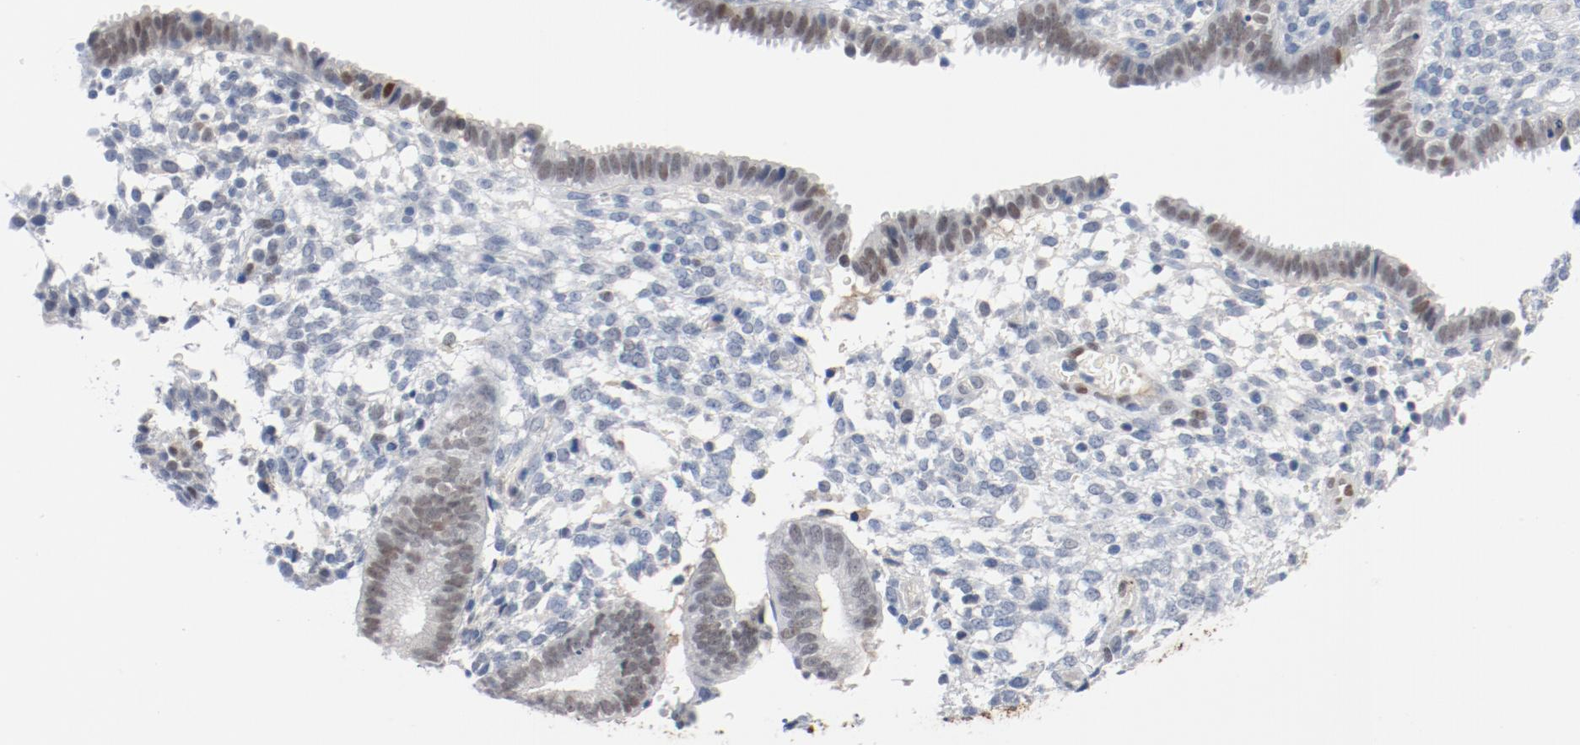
{"staining": {"intensity": "negative", "quantity": "none", "location": "none"}, "tissue": "endometrium", "cell_type": "Cells in endometrial stroma", "image_type": "normal", "snomed": [{"axis": "morphology", "description": "Normal tissue, NOS"}, {"axis": "topography", "description": "Endometrium"}], "caption": "Immunohistochemistry (IHC) histopathology image of normal endometrium: endometrium stained with DAB displays no significant protein staining in cells in endometrial stroma. (Brightfield microscopy of DAB IHC at high magnification).", "gene": "ENSG00000285708", "patient": {"sex": "female", "age": 35}}